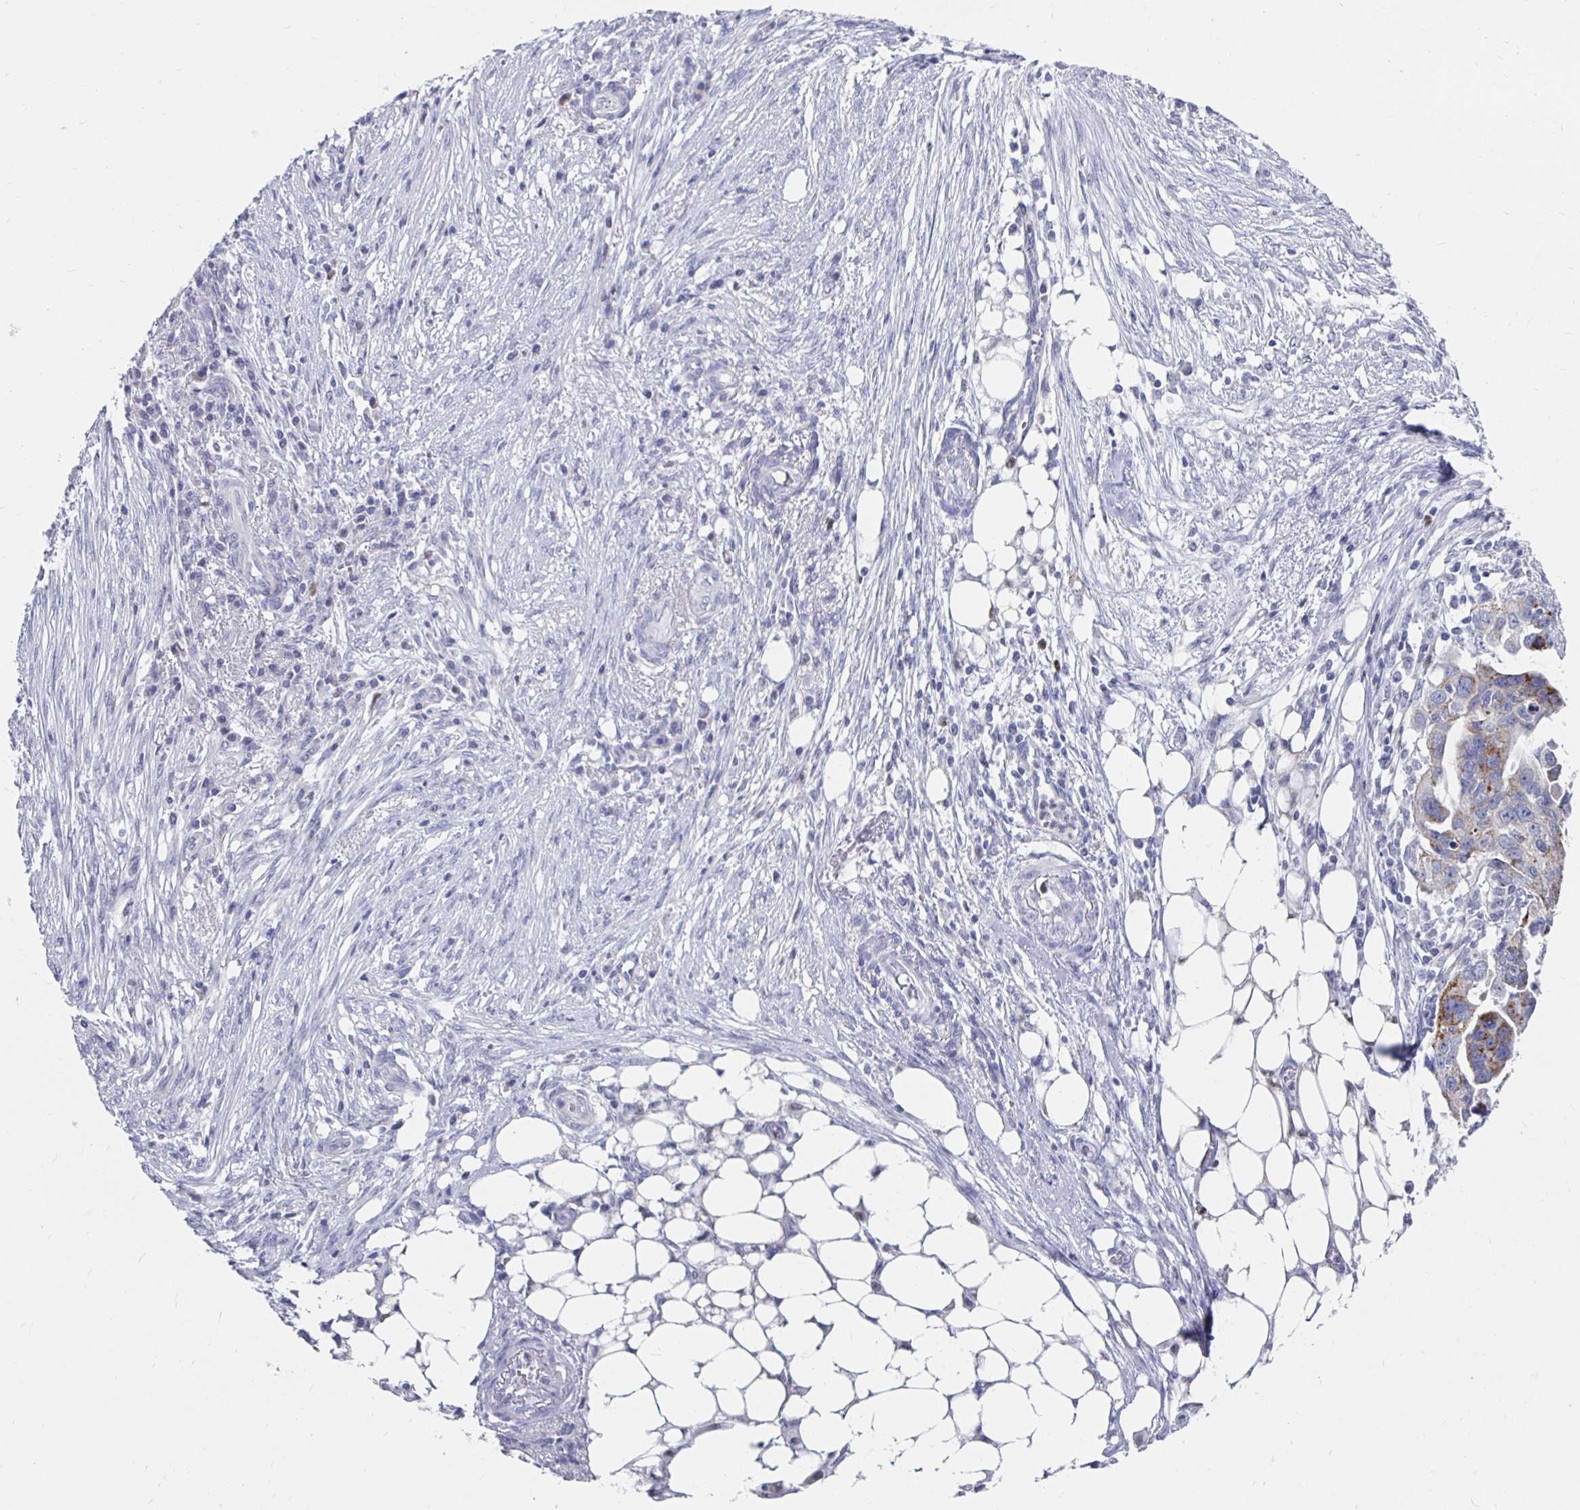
{"staining": {"intensity": "moderate", "quantity": "<25%", "location": "cytoplasmic/membranous"}, "tissue": "ovarian cancer", "cell_type": "Tumor cells", "image_type": "cancer", "snomed": [{"axis": "morphology", "description": "Carcinoma, endometroid"}, {"axis": "morphology", "description": "Cystadenocarcinoma, serous, NOS"}, {"axis": "topography", "description": "Ovary"}], "caption": "Moderate cytoplasmic/membranous staining for a protein is appreciated in about <25% of tumor cells of ovarian cancer using immunohistochemistry.", "gene": "NOCT", "patient": {"sex": "female", "age": 45}}